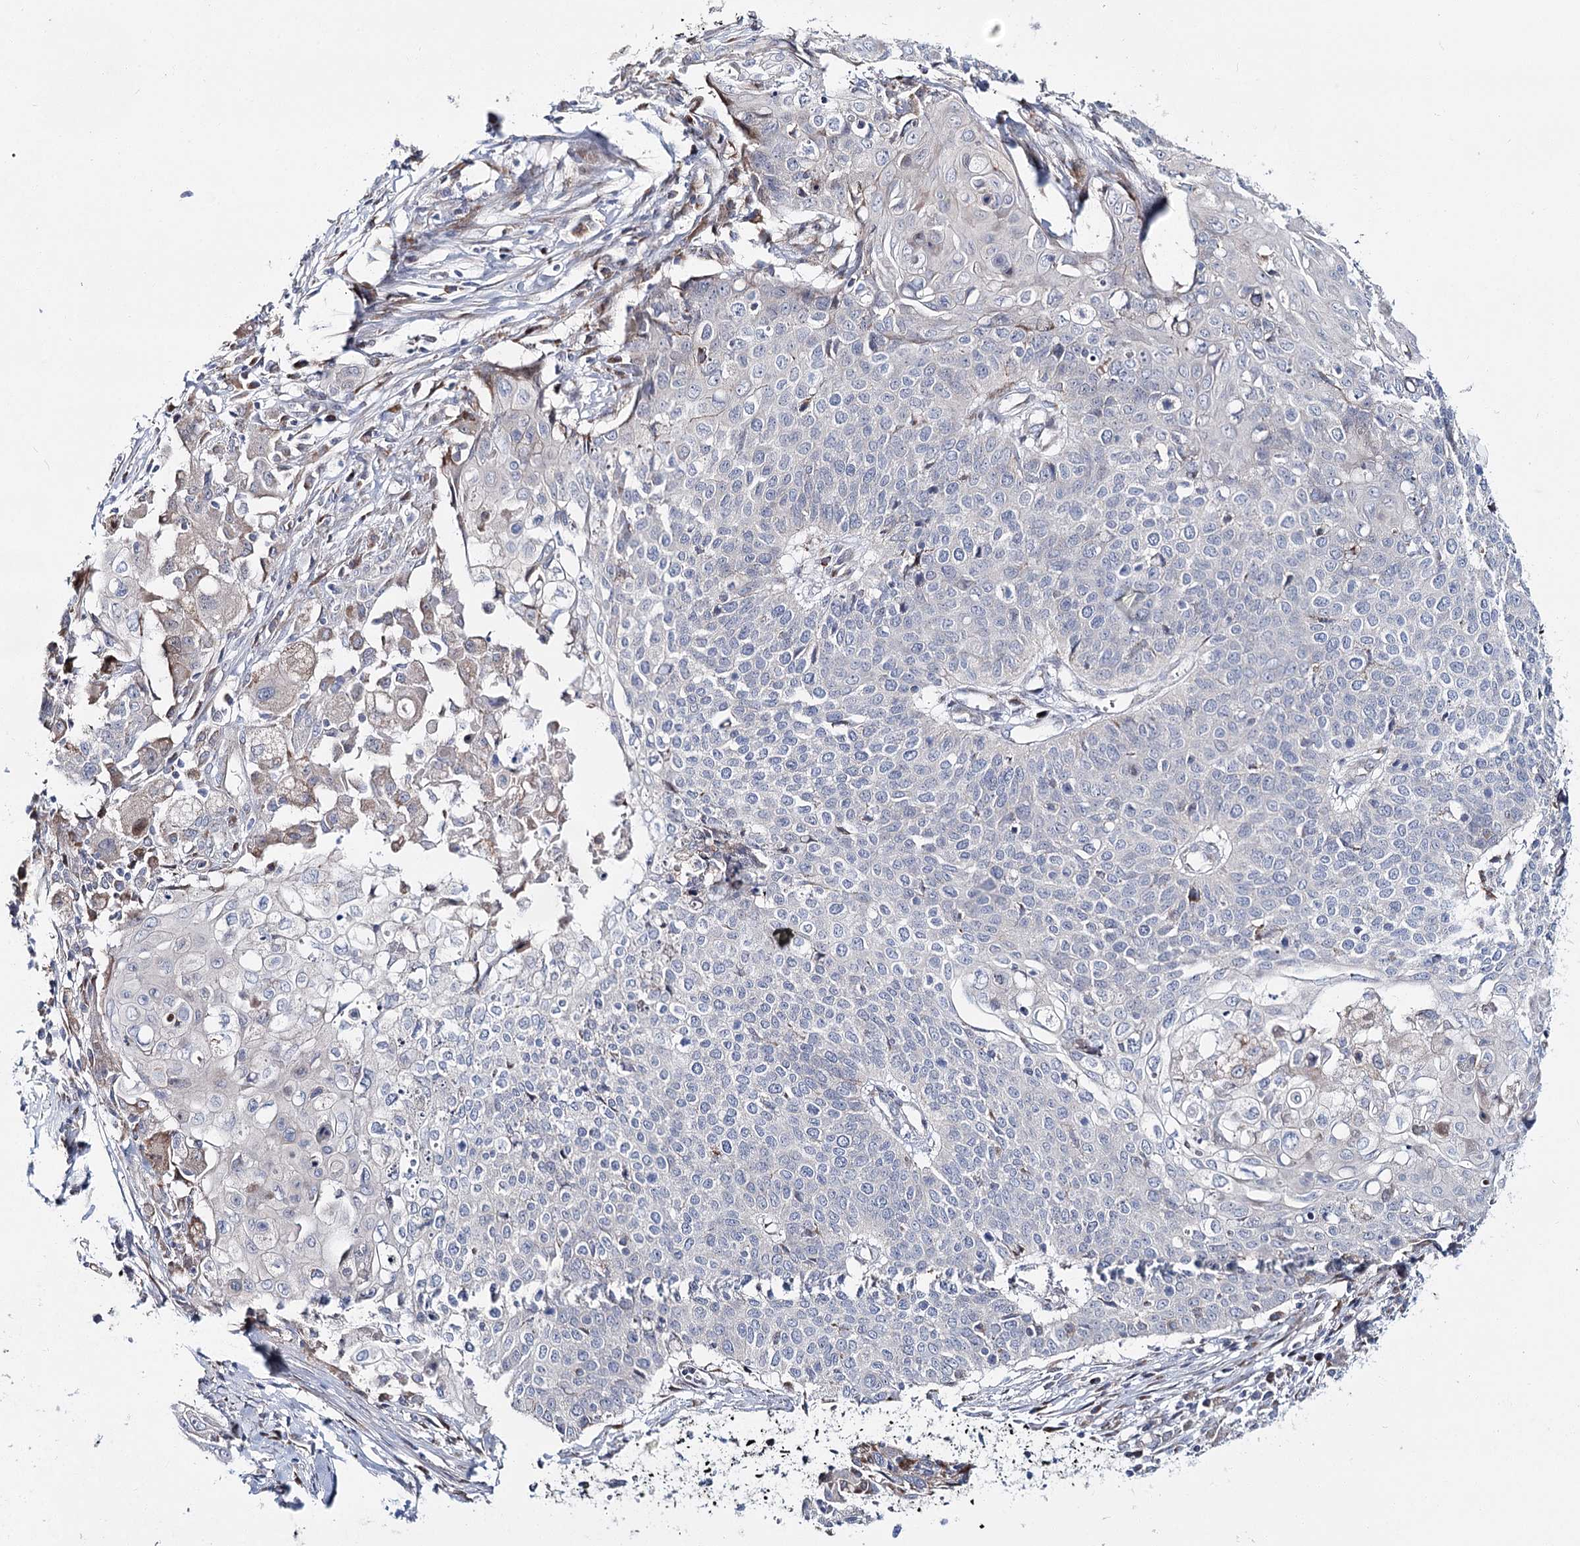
{"staining": {"intensity": "negative", "quantity": "none", "location": "none"}, "tissue": "cervical cancer", "cell_type": "Tumor cells", "image_type": "cancer", "snomed": [{"axis": "morphology", "description": "Squamous cell carcinoma, NOS"}, {"axis": "topography", "description": "Cervix"}], "caption": "Human cervical cancer stained for a protein using IHC demonstrates no expression in tumor cells.", "gene": "CPLANE1", "patient": {"sex": "female", "age": 39}}